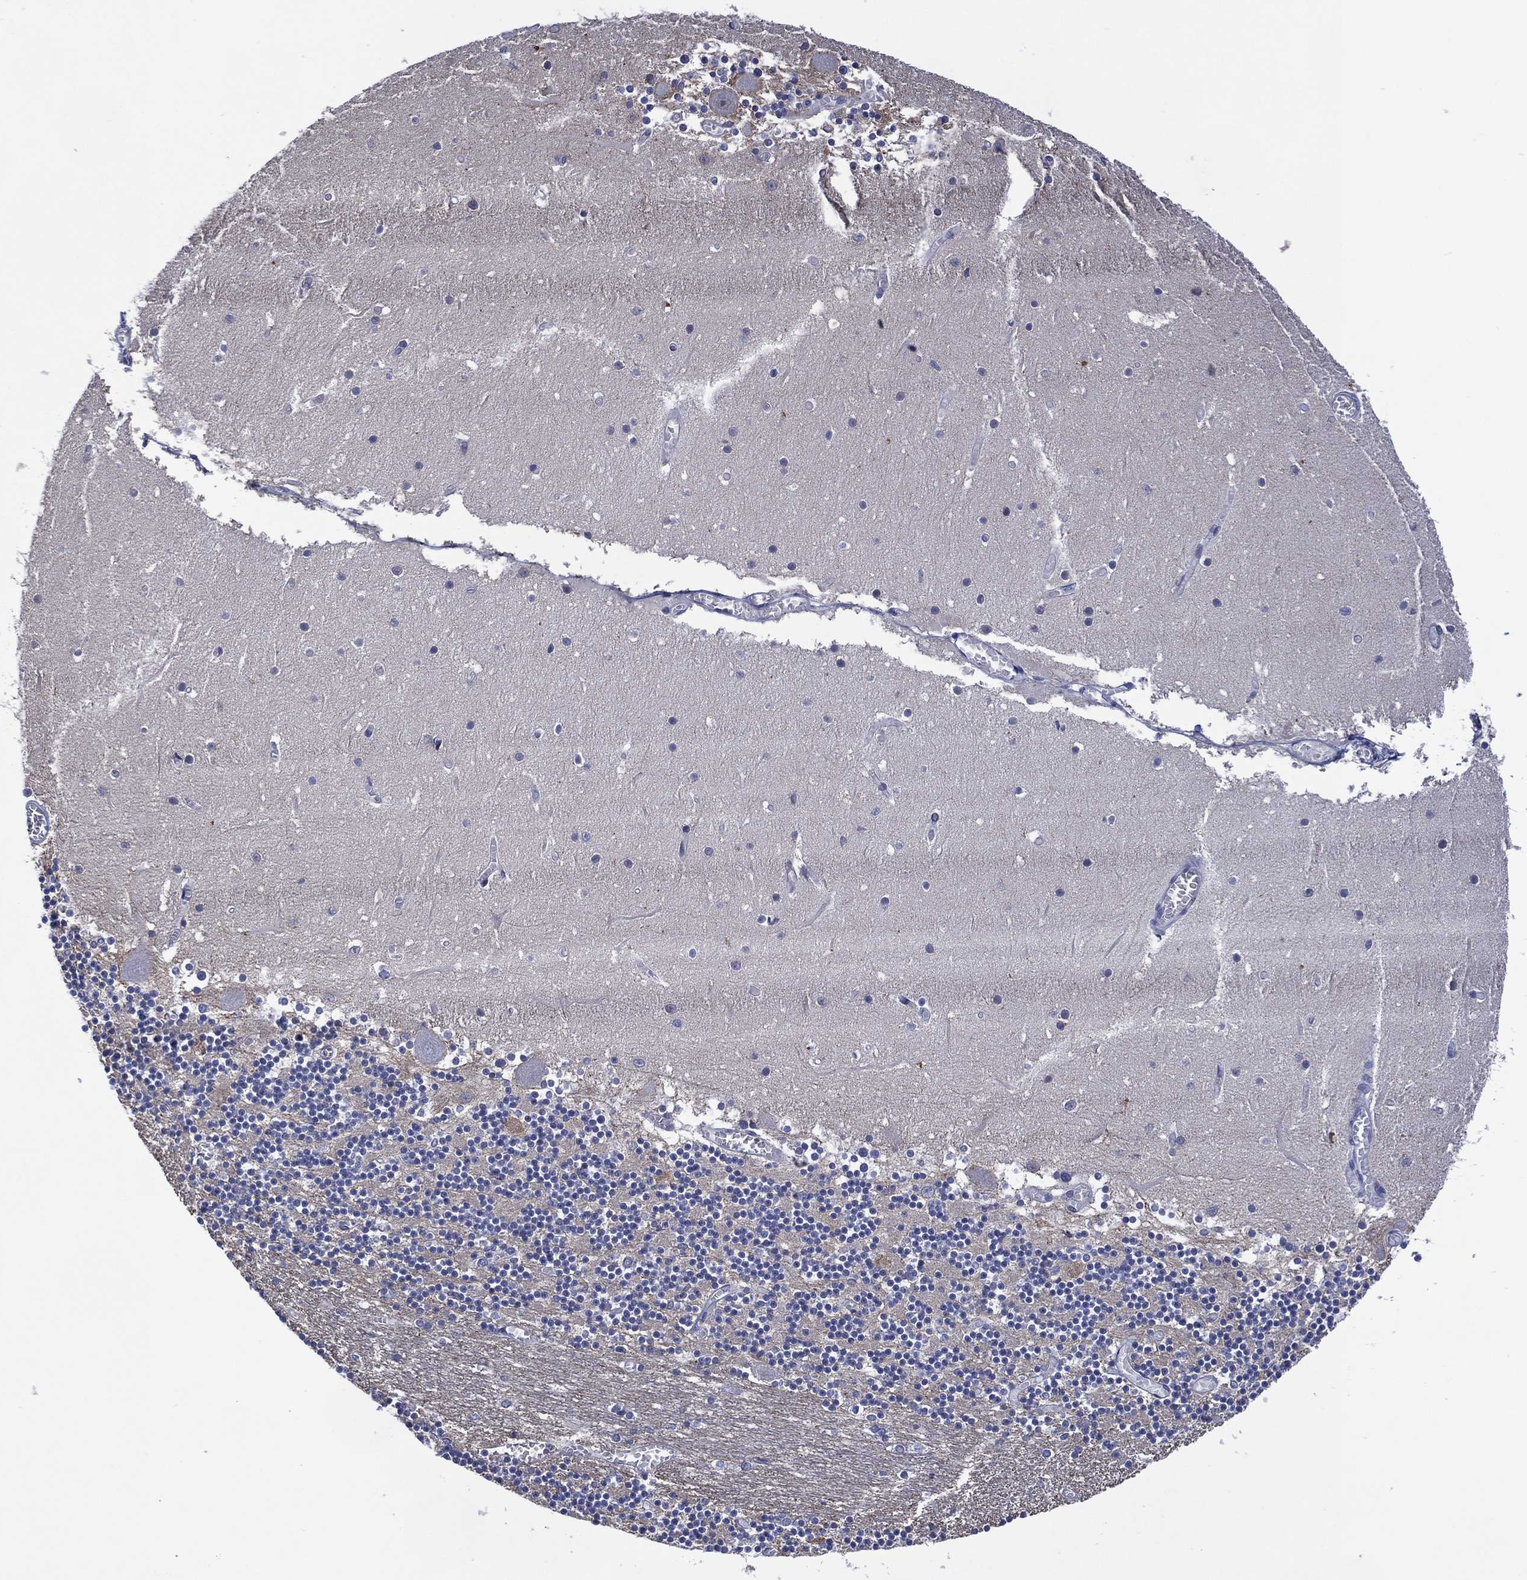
{"staining": {"intensity": "negative", "quantity": "none", "location": "none"}, "tissue": "cerebellum", "cell_type": "Cells in granular layer", "image_type": "normal", "snomed": [{"axis": "morphology", "description": "Normal tissue, NOS"}, {"axis": "topography", "description": "Cerebellum"}], "caption": "DAB immunohistochemical staining of benign human cerebellum shows no significant positivity in cells in granular layer.", "gene": "USP26", "patient": {"sex": "female", "age": 28}}